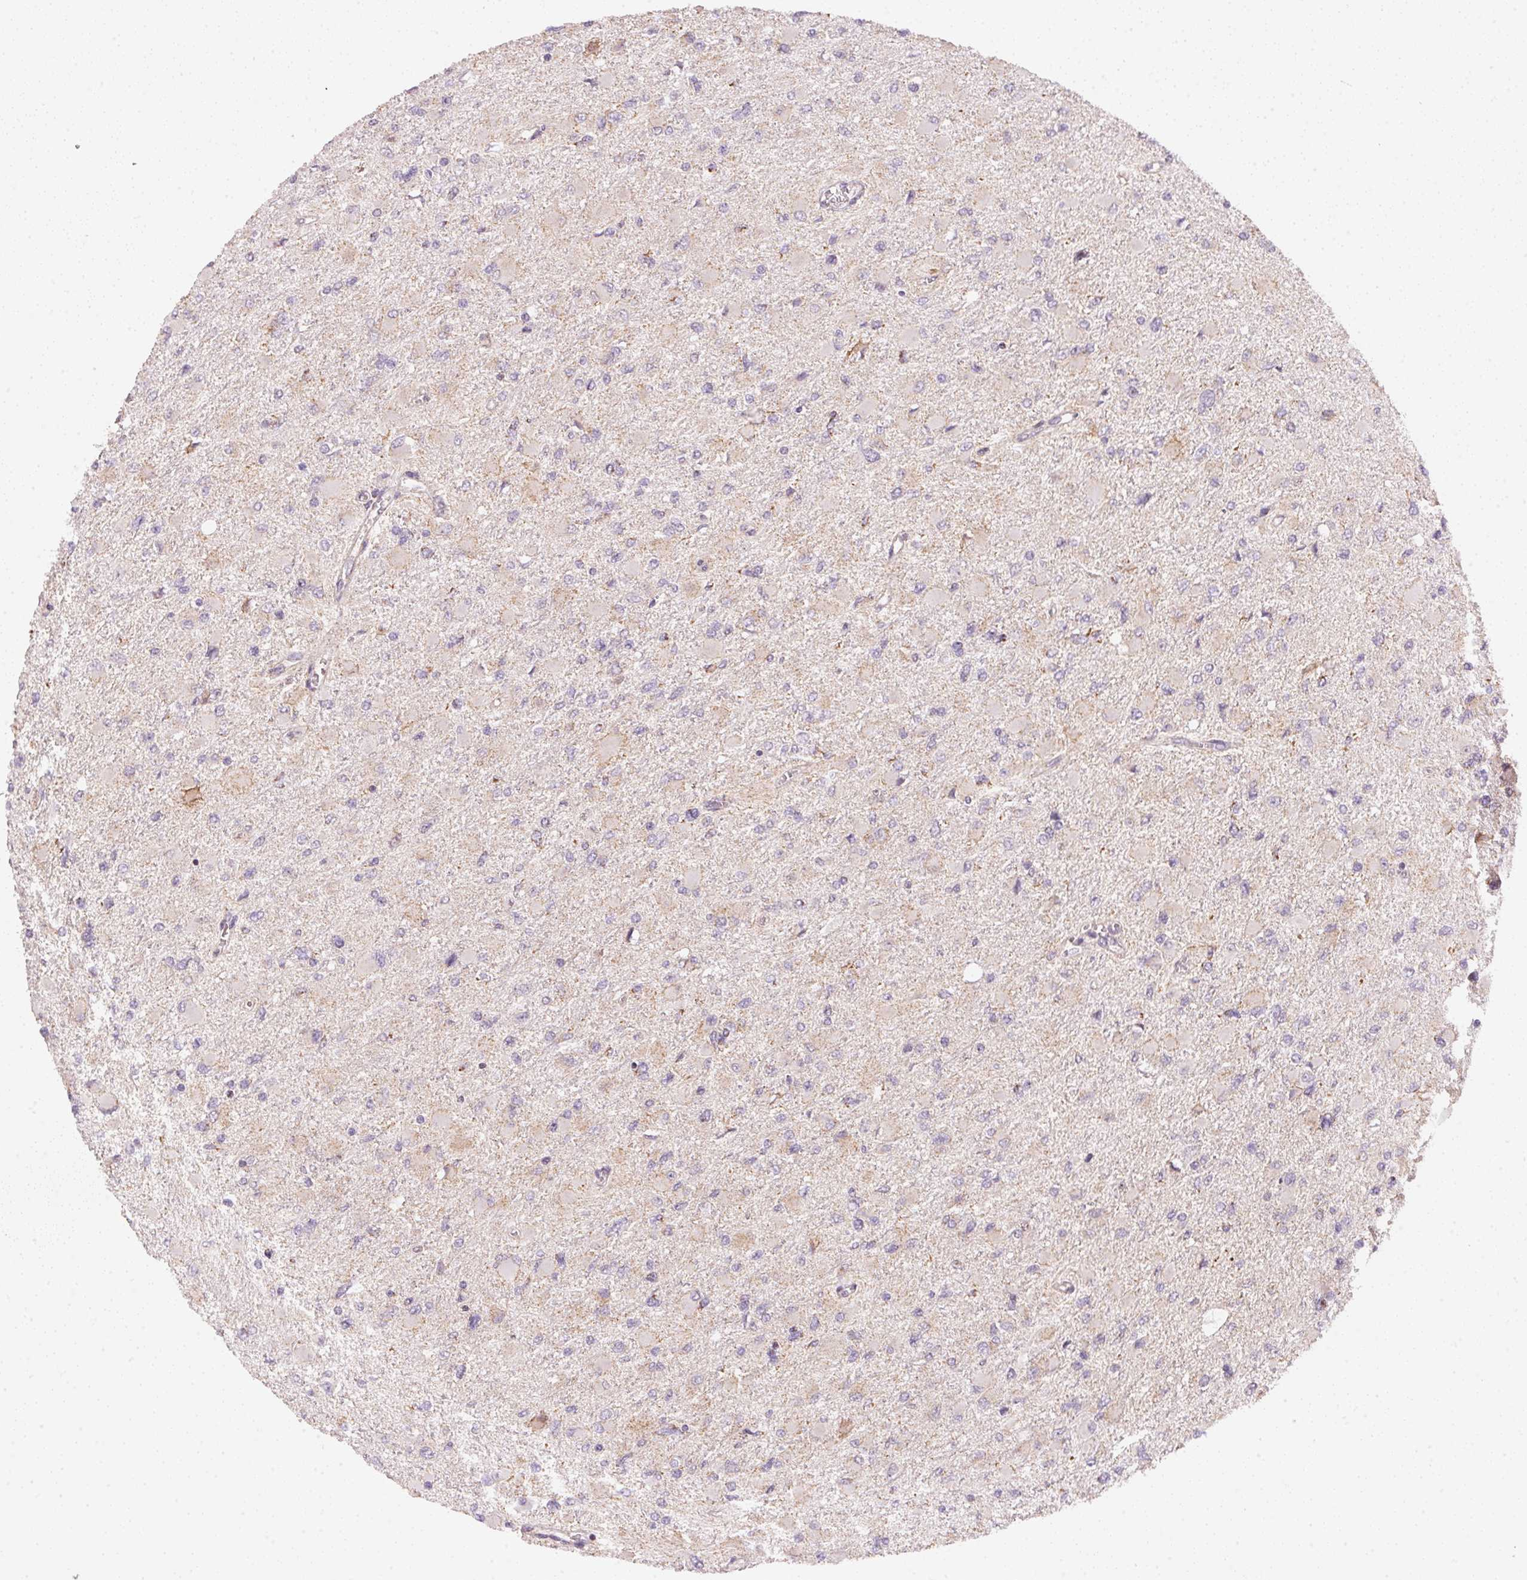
{"staining": {"intensity": "negative", "quantity": "none", "location": "none"}, "tissue": "glioma", "cell_type": "Tumor cells", "image_type": "cancer", "snomed": [{"axis": "morphology", "description": "Glioma, malignant, High grade"}, {"axis": "topography", "description": "Cerebral cortex"}], "caption": "Protein analysis of malignant glioma (high-grade) reveals no significant expression in tumor cells.", "gene": "COQ7", "patient": {"sex": "female", "age": 36}}